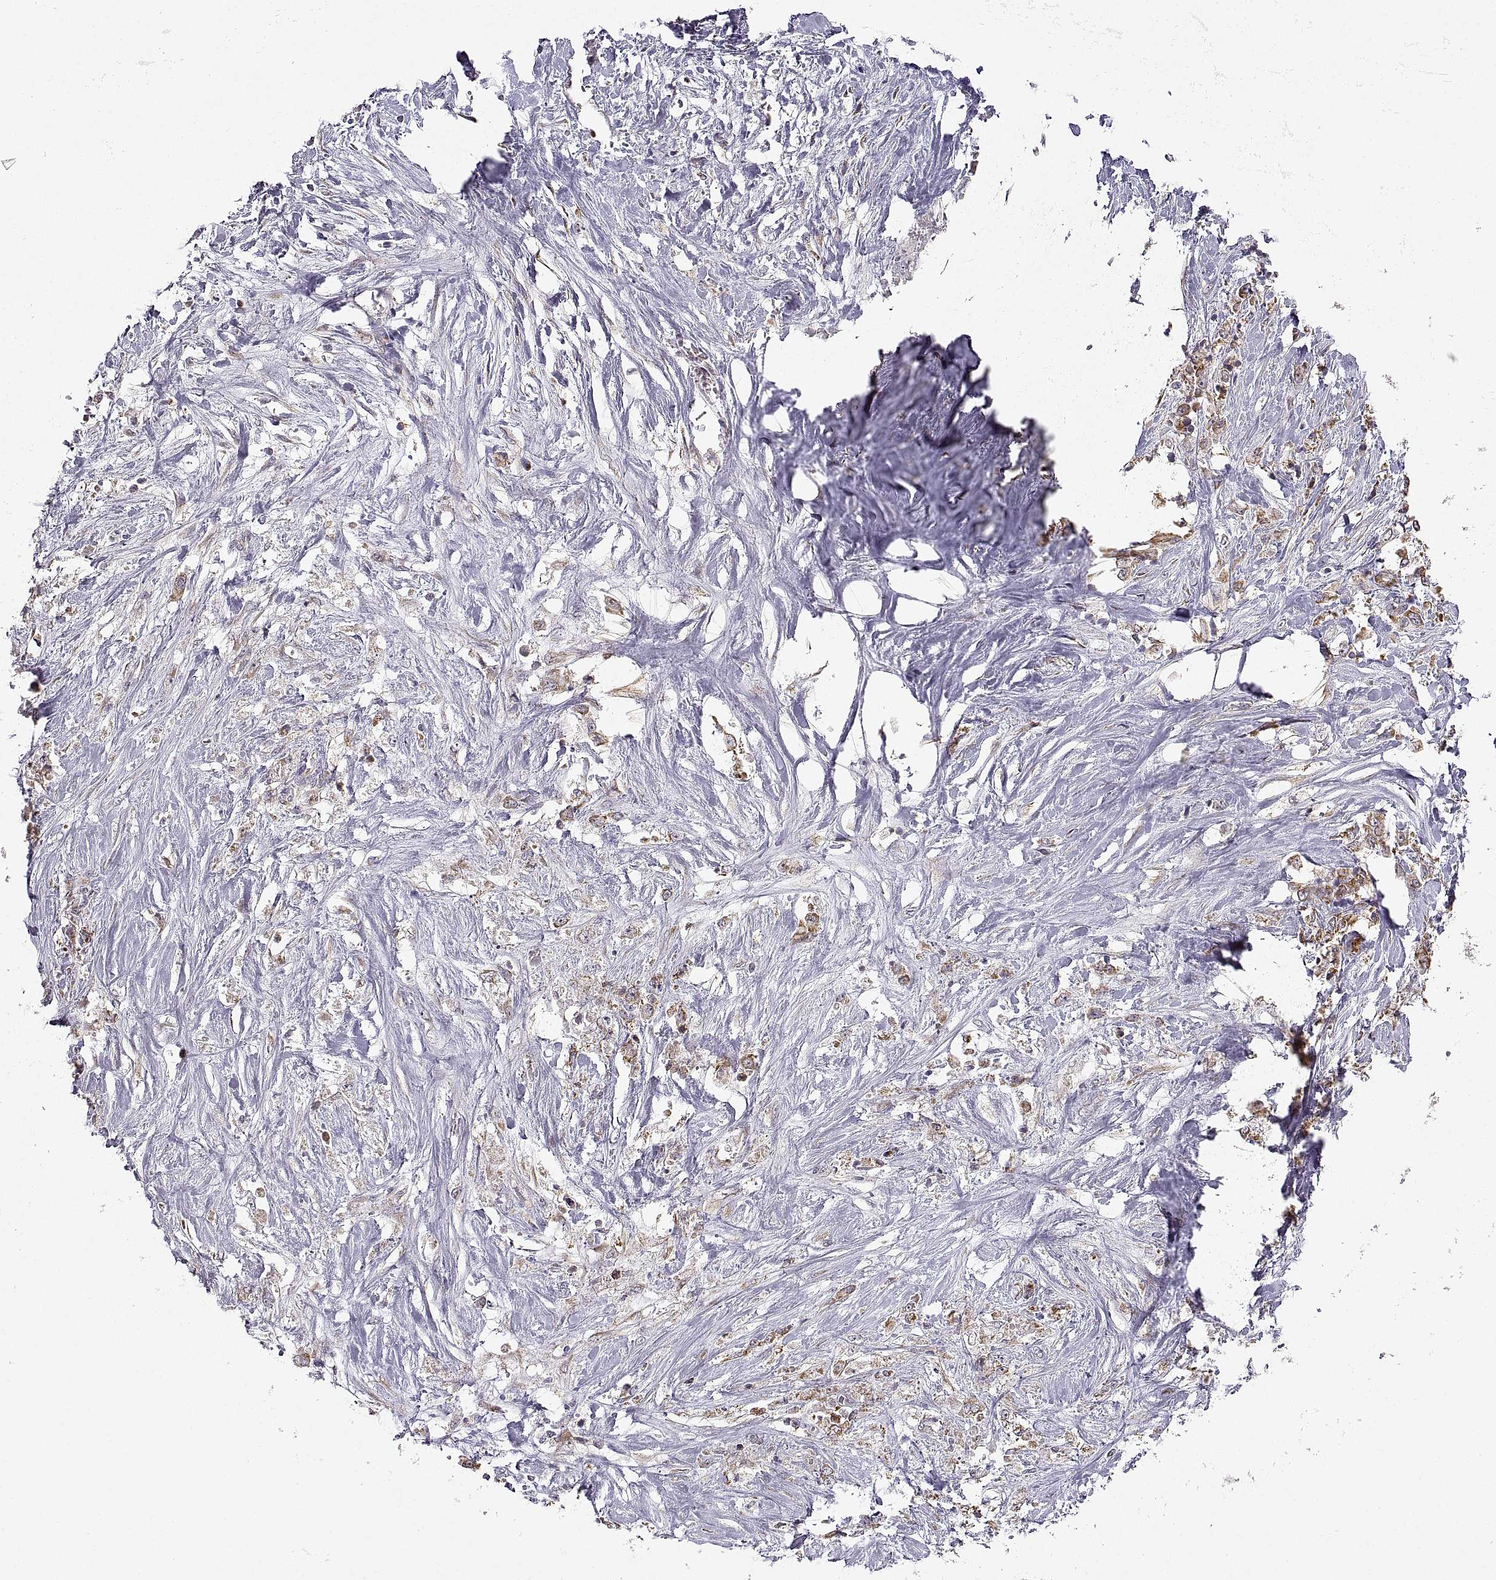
{"staining": {"intensity": "moderate", "quantity": "25%-75%", "location": "cytoplasmic/membranous"}, "tissue": "stomach cancer", "cell_type": "Tumor cells", "image_type": "cancer", "snomed": [{"axis": "morphology", "description": "Adenocarcinoma, NOS"}, {"axis": "topography", "description": "Stomach"}], "caption": "Stomach cancer (adenocarcinoma) stained with DAB (3,3'-diaminobenzidine) immunohistochemistry (IHC) demonstrates medium levels of moderate cytoplasmic/membranous staining in about 25%-75% of tumor cells. Using DAB (3,3'-diaminobenzidine) (brown) and hematoxylin (blue) stains, captured at high magnification using brightfield microscopy.", "gene": "MANBAL", "patient": {"sex": "female", "age": 76}}